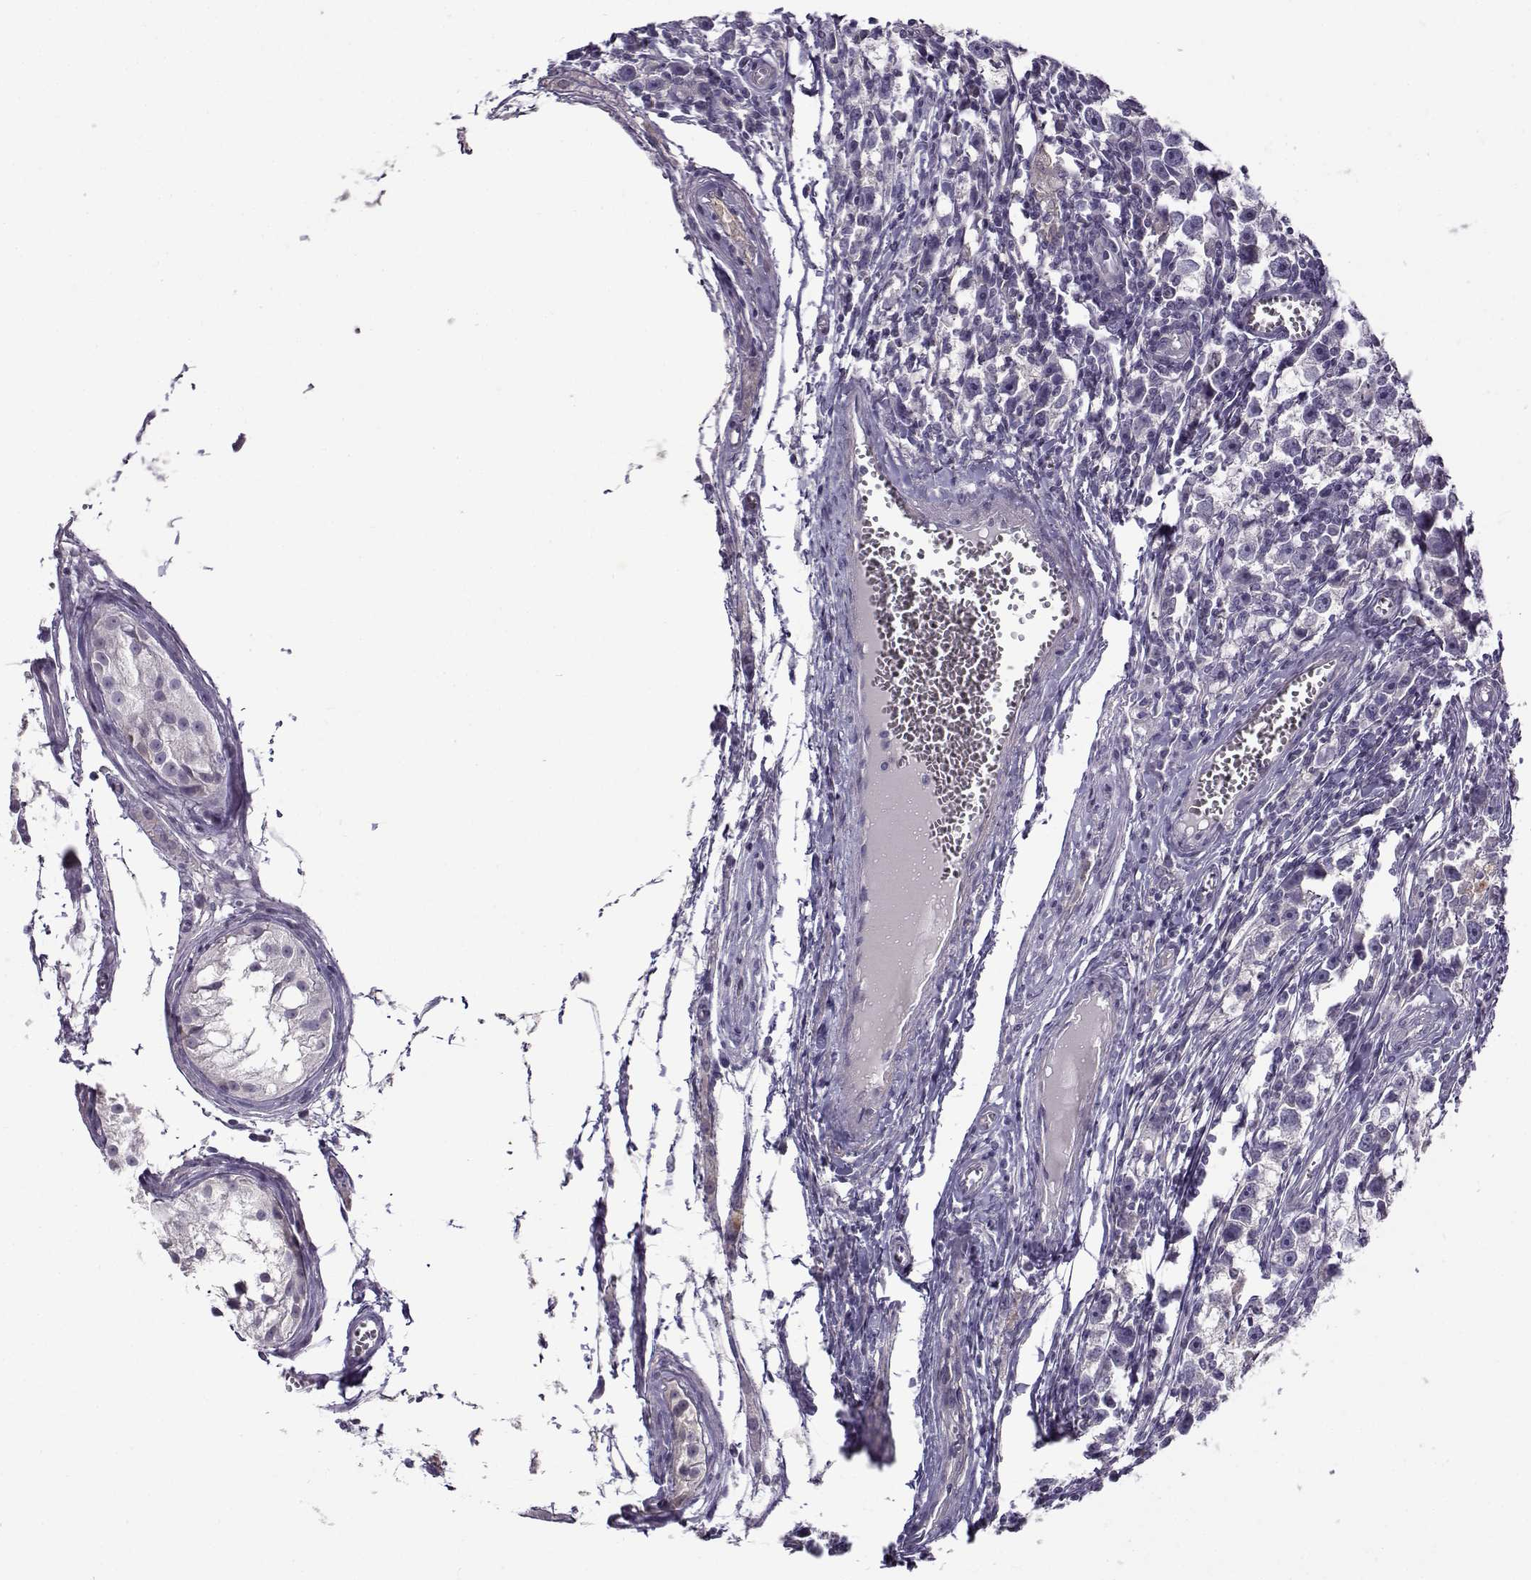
{"staining": {"intensity": "negative", "quantity": "none", "location": "none"}, "tissue": "testis cancer", "cell_type": "Tumor cells", "image_type": "cancer", "snomed": [{"axis": "morphology", "description": "Seminoma, NOS"}, {"axis": "topography", "description": "Testis"}], "caption": "Protein analysis of testis cancer (seminoma) reveals no significant positivity in tumor cells.", "gene": "UCP3", "patient": {"sex": "male", "age": 30}}